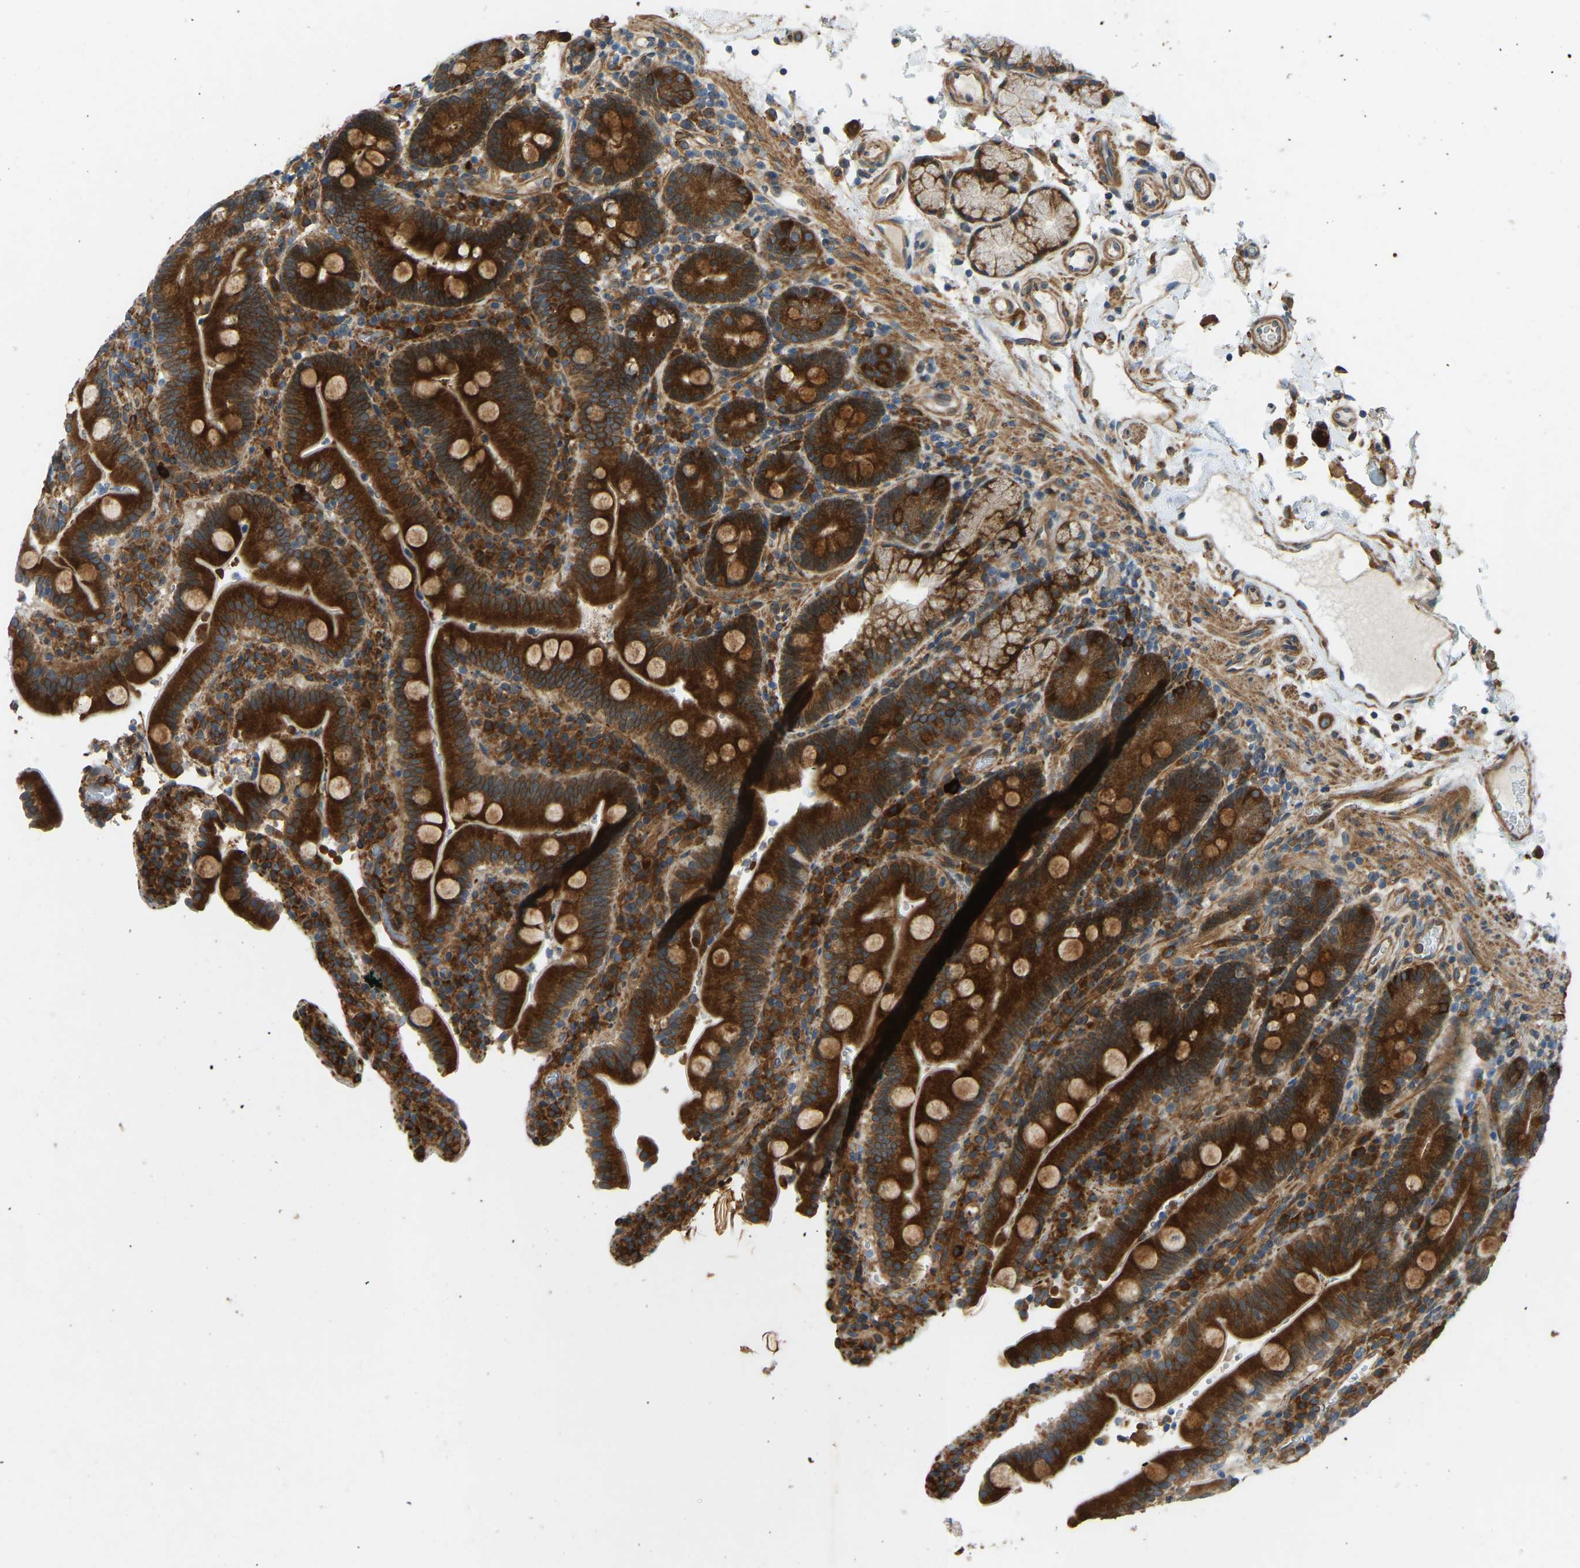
{"staining": {"intensity": "strong", "quantity": ">75%", "location": "cytoplasmic/membranous"}, "tissue": "duodenum", "cell_type": "Glandular cells", "image_type": "normal", "snomed": [{"axis": "morphology", "description": "Normal tissue, NOS"}, {"axis": "topography", "description": "Small intestine, NOS"}], "caption": "Immunohistochemical staining of benign human duodenum displays strong cytoplasmic/membranous protein expression in approximately >75% of glandular cells.", "gene": "OS9", "patient": {"sex": "female", "age": 71}}